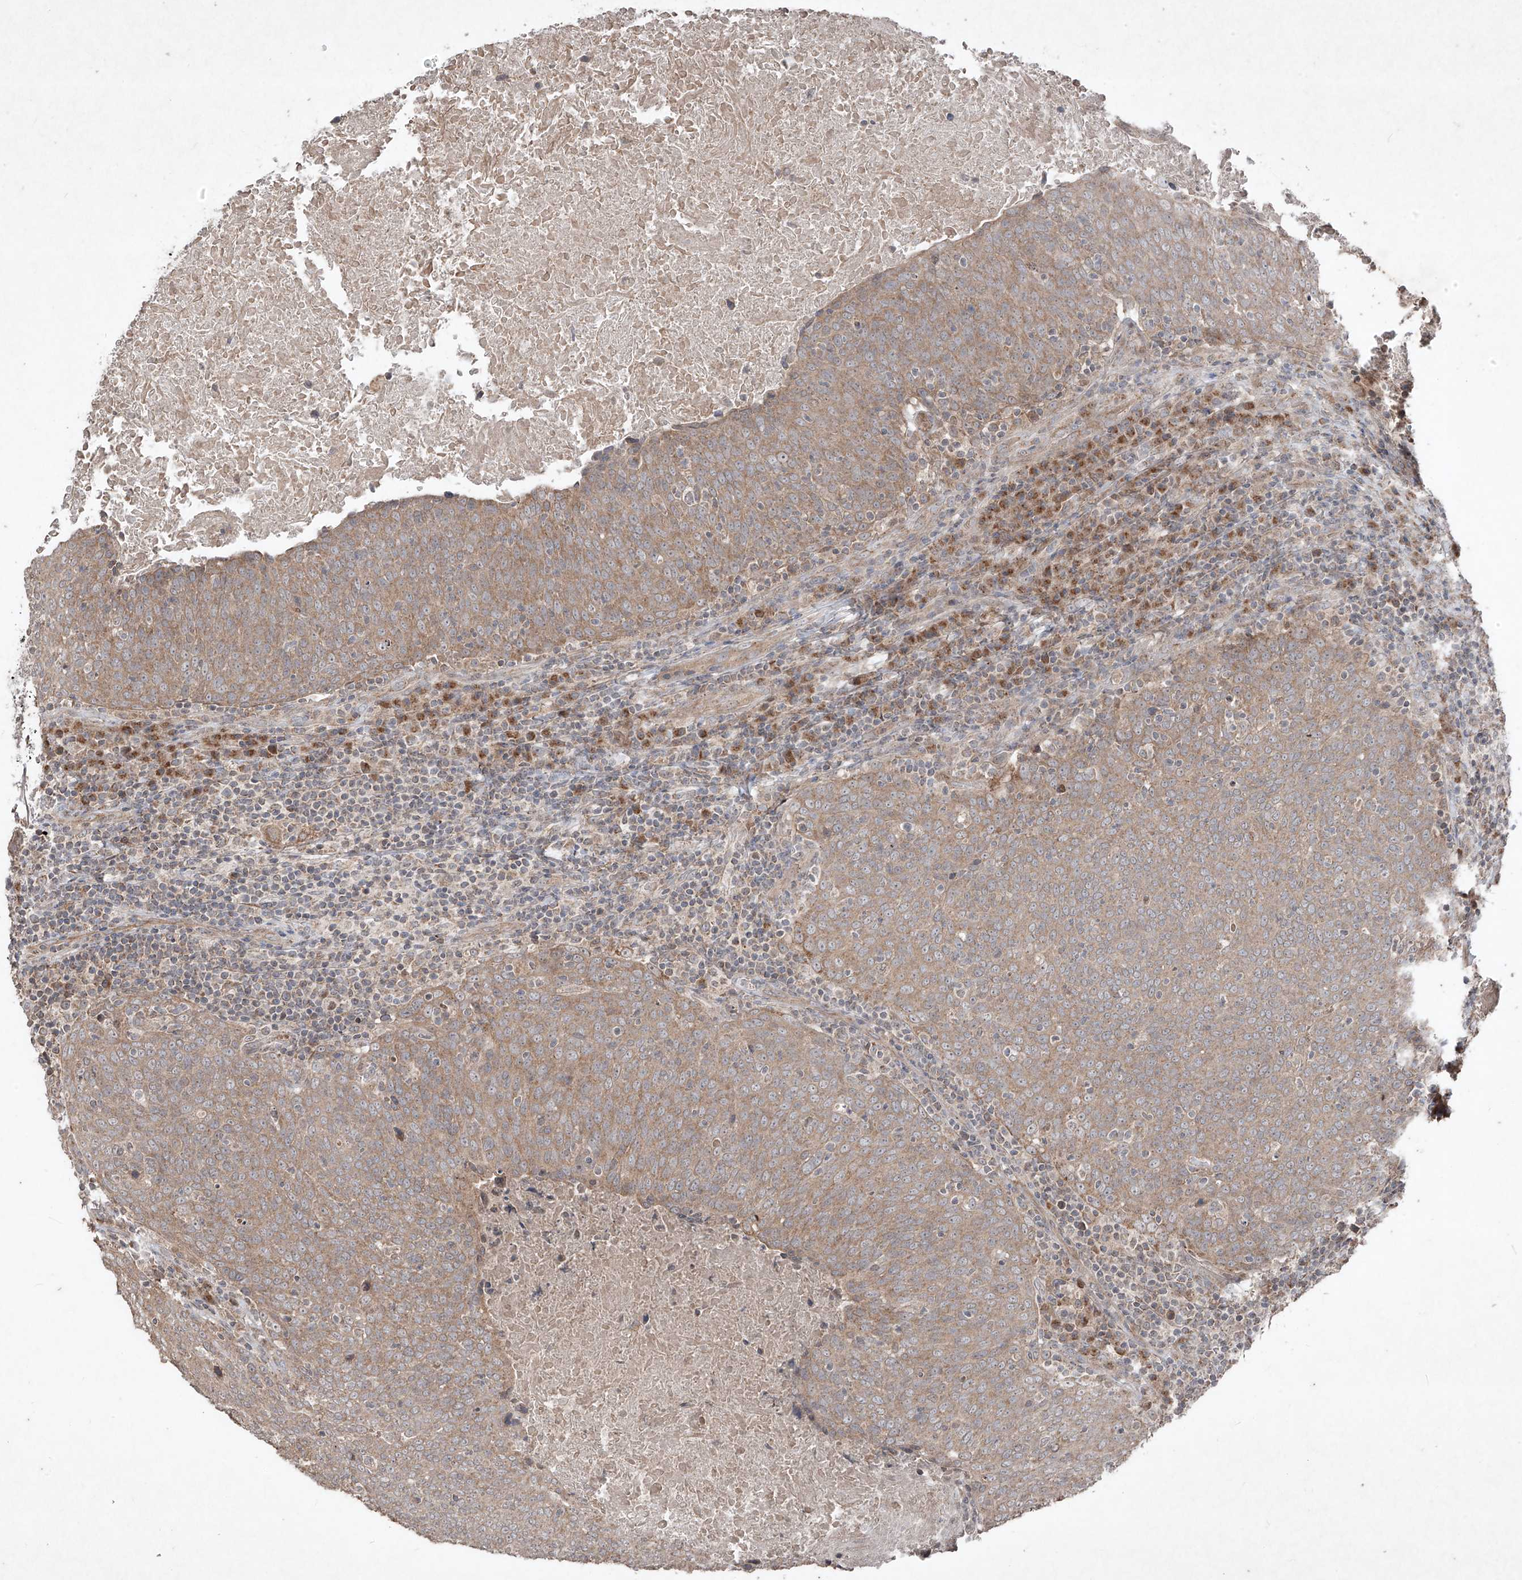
{"staining": {"intensity": "moderate", "quantity": "25%-75%", "location": "cytoplasmic/membranous"}, "tissue": "head and neck cancer", "cell_type": "Tumor cells", "image_type": "cancer", "snomed": [{"axis": "morphology", "description": "Squamous cell carcinoma, NOS"}, {"axis": "morphology", "description": "Squamous cell carcinoma, metastatic, NOS"}, {"axis": "topography", "description": "Lymph node"}, {"axis": "topography", "description": "Head-Neck"}], "caption": "High-magnification brightfield microscopy of head and neck cancer (squamous cell carcinoma) stained with DAB (brown) and counterstained with hematoxylin (blue). tumor cells exhibit moderate cytoplasmic/membranous staining is seen in approximately25%-75% of cells. (Stains: DAB in brown, nuclei in blue, Microscopy: brightfield microscopy at high magnification).", "gene": "ABCD3", "patient": {"sex": "male", "age": 62}}